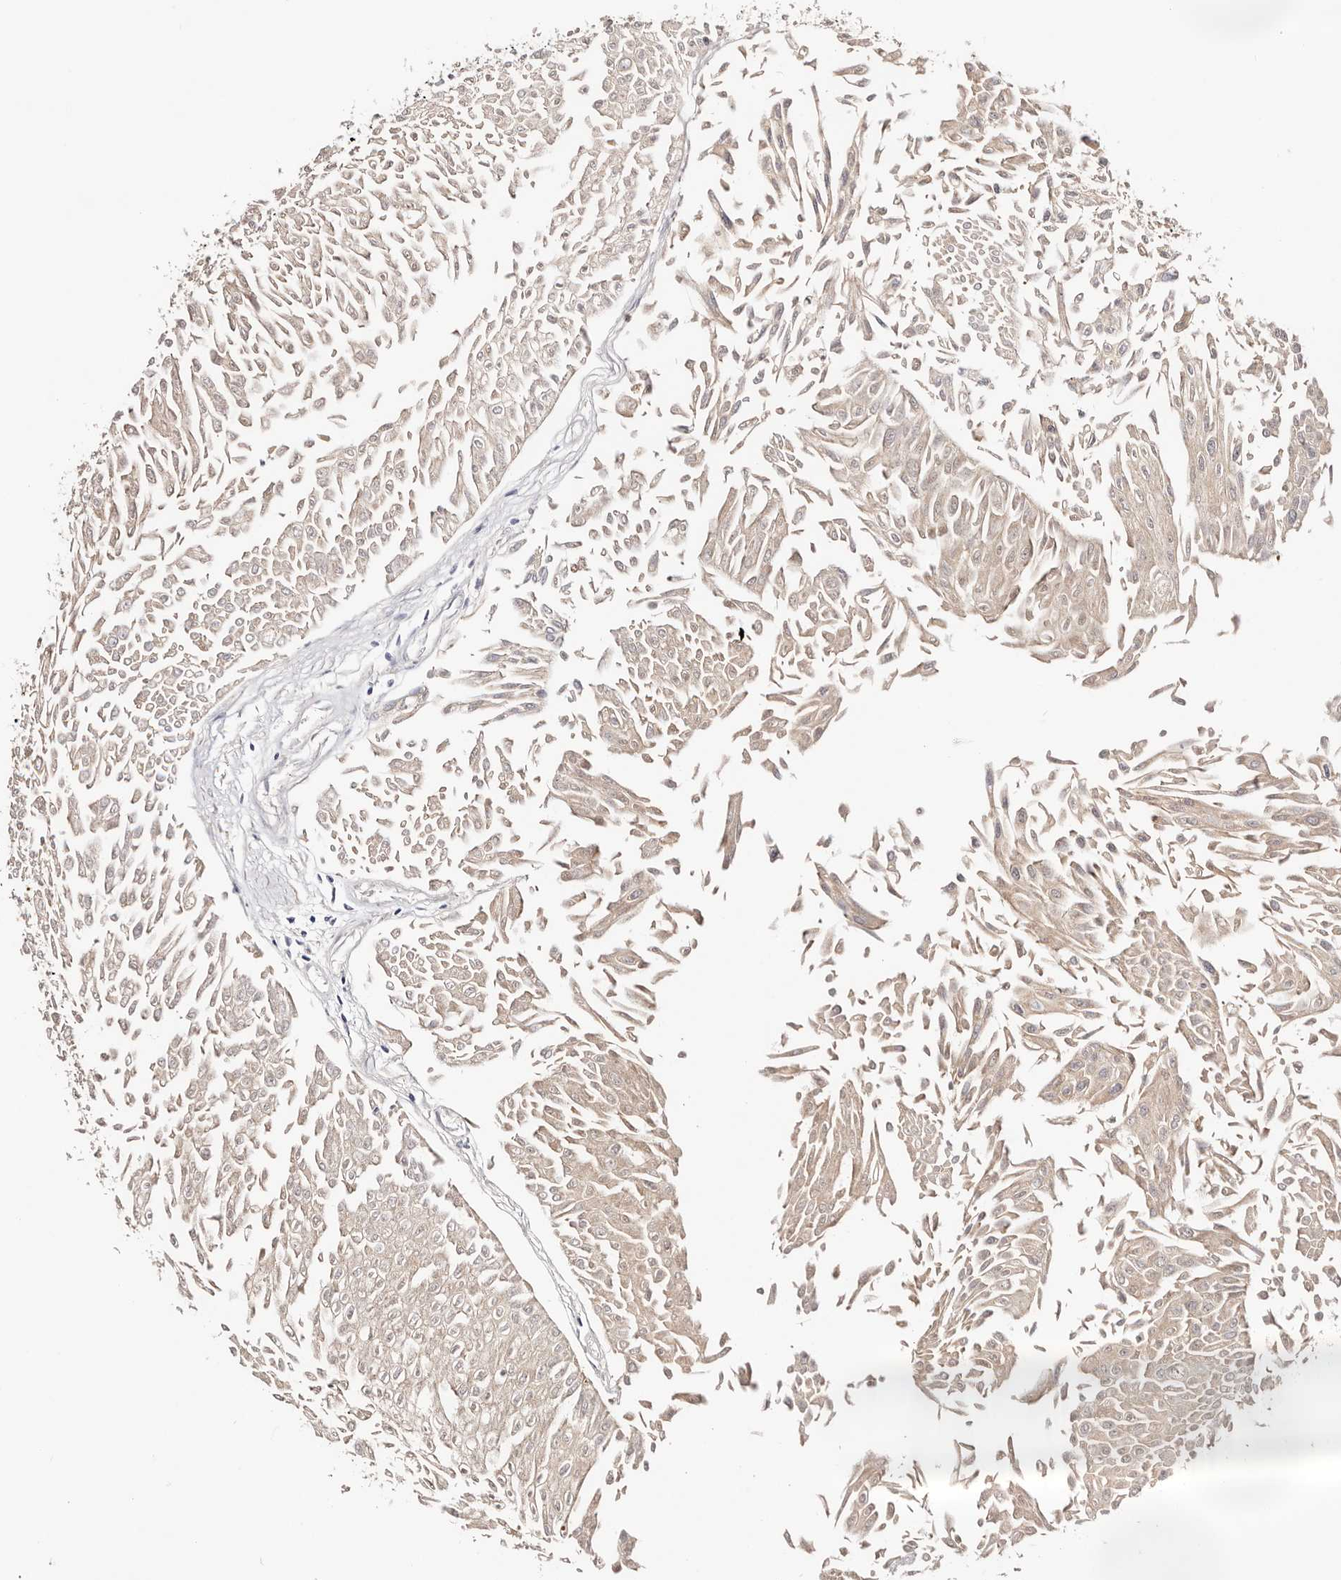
{"staining": {"intensity": "negative", "quantity": "none", "location": "none"}, "tissue": "urothelial cancer", "cell_type": "Tumor cells", "image_type": "cancer", "snomed": [{"axis": "morphology", "description": "Urothelial carcinoma, Low grade"}, {"axis": "topography", "description": "Urinary bladder"}], "caption": "Immunohistochemical staining of urothelial cancer demonstrates no significant expression in tumor cells.", "gene": "VIPAS39", "patient": {"sex": "male", "age": 67}}